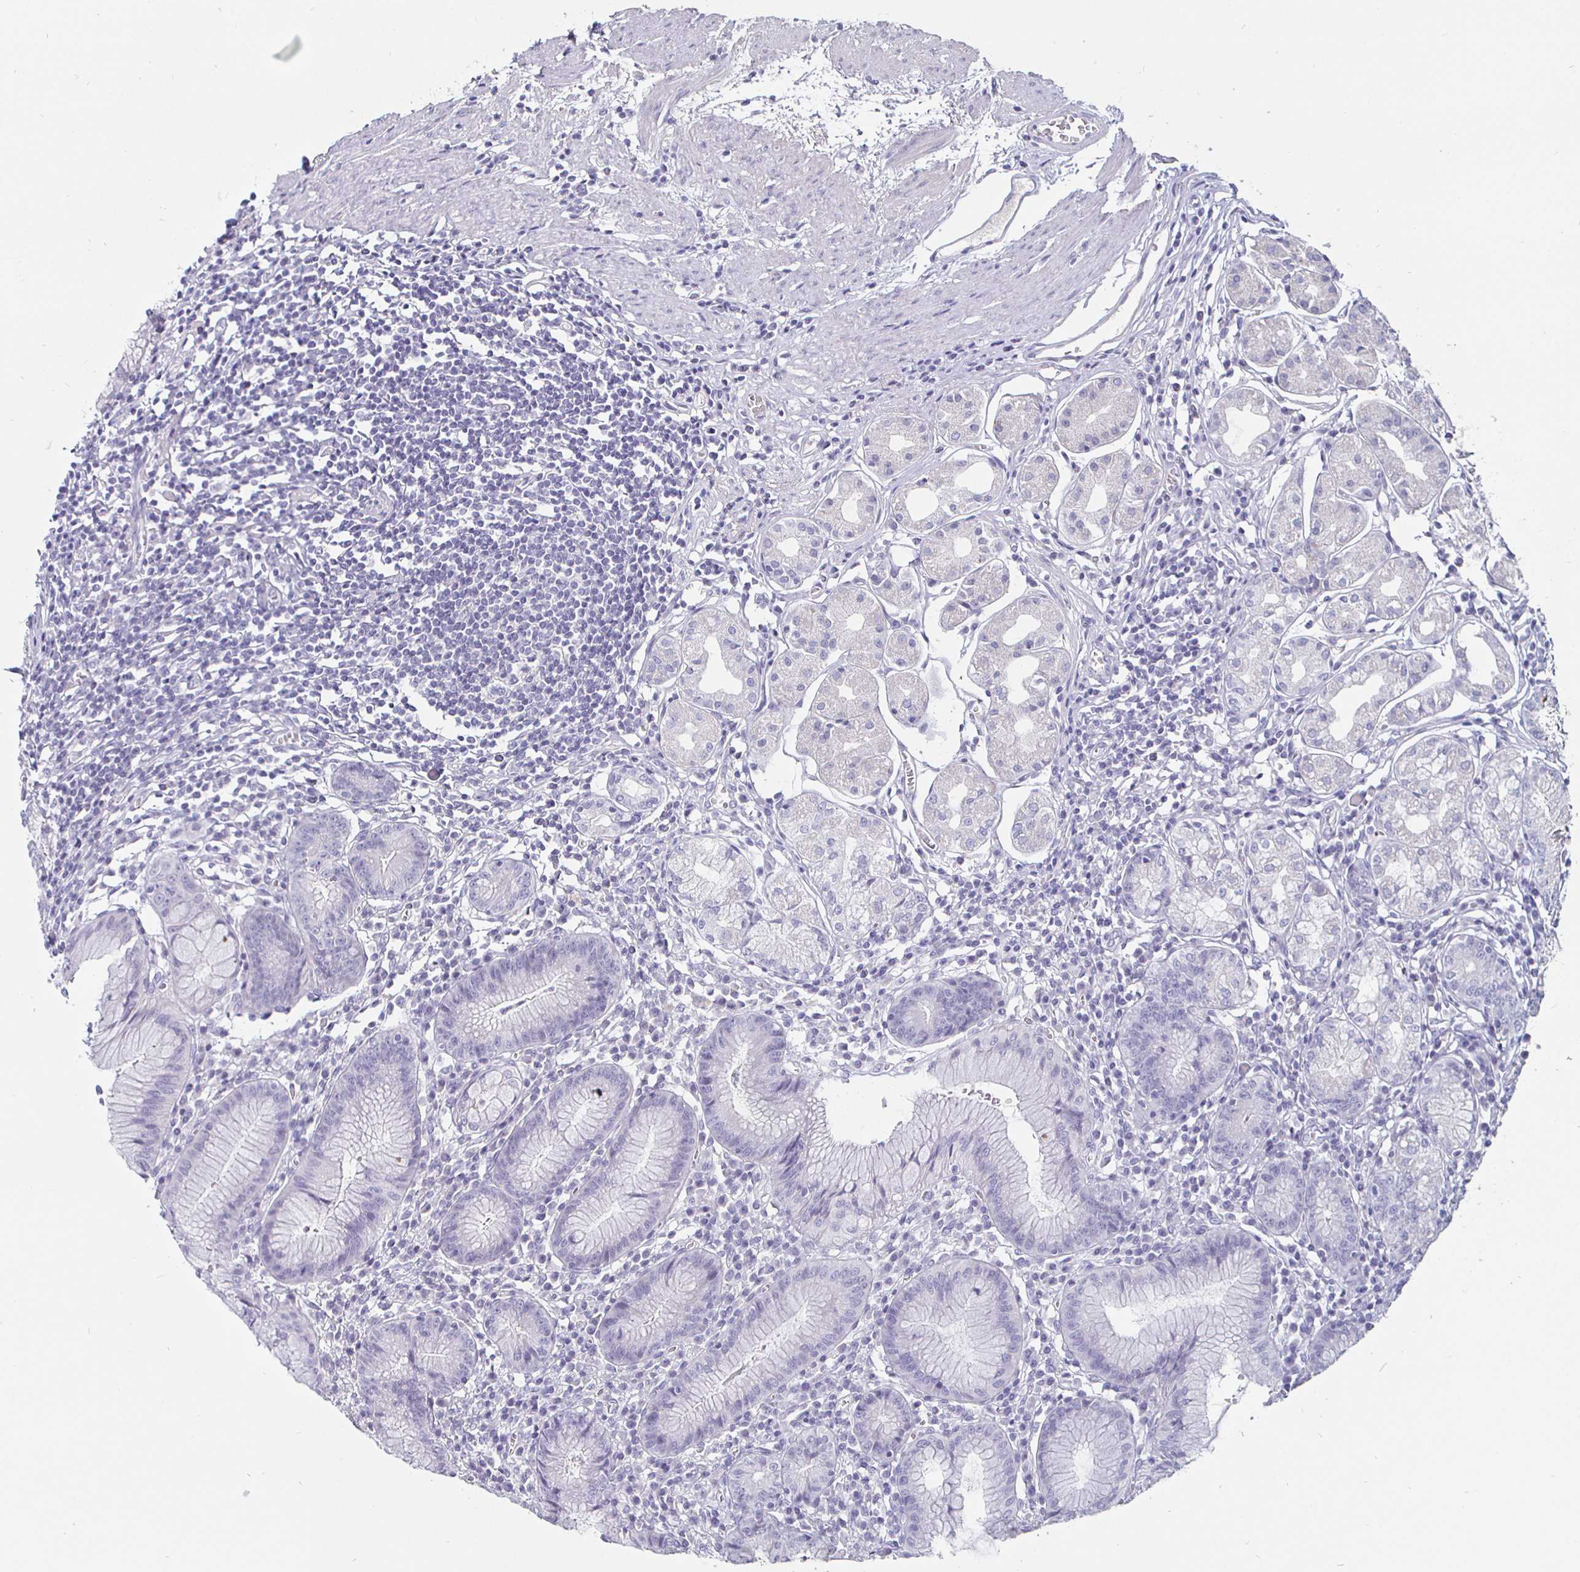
{"staining": {"intensity": "negative", "quantity": "none", "location": "none"}, "tissue": "stomach", "cell_type": "Glandular cells", "image_type": "normal", "snomed": [{"axis": "morphology", "description": "Normal tissue, NOS"}, {"axis": "topography", "description": "Stomach"}], "caption": "Immunohistochemistry (IHC) of normal human stomach reveals no expression in glandular cells.", "gene": "ENPP1", "patient": {"sex": "male", "age": 55}}